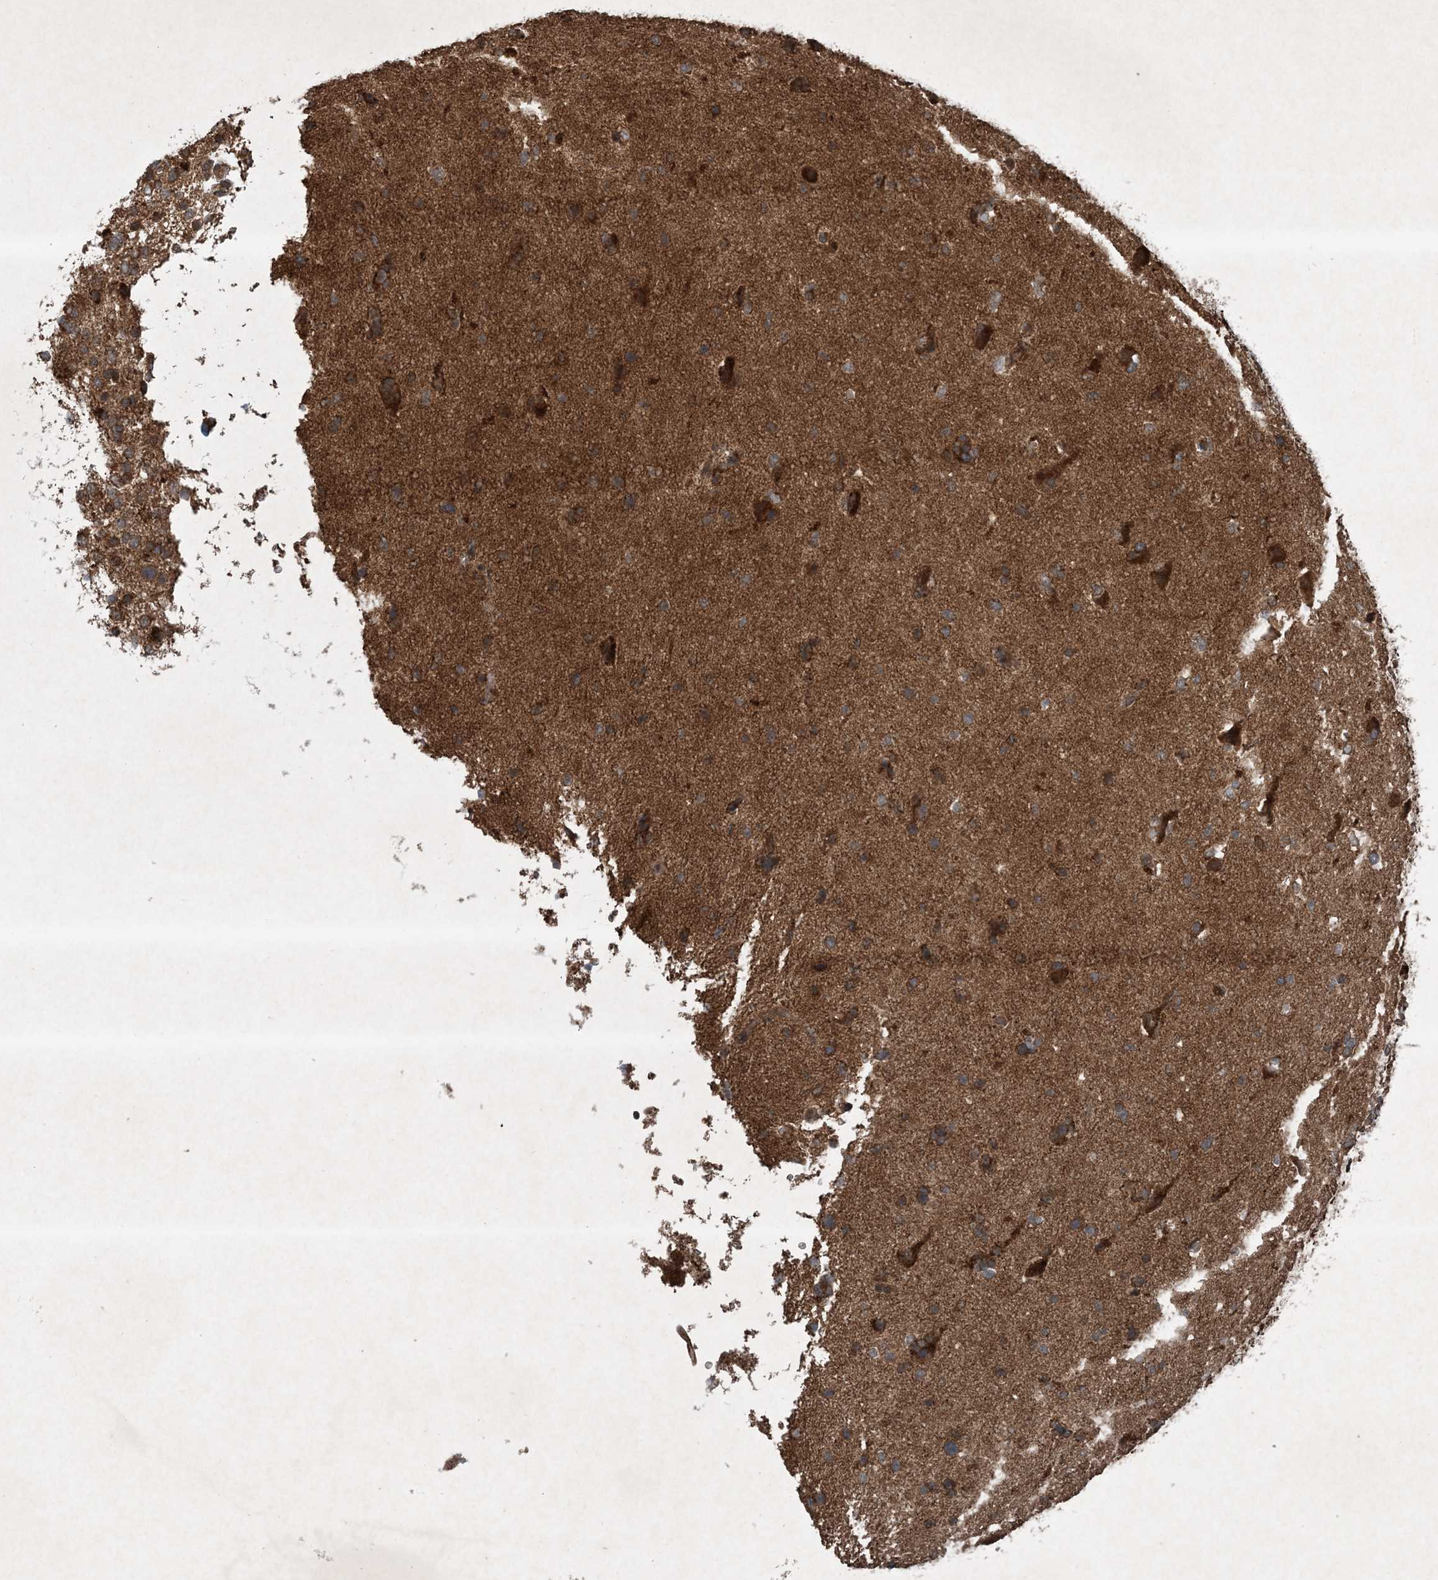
{"staining": {"intensity": "strong", "quantity": ">75%", "location": "cytoplasmic/membranous"}, "tissue": "glioma", "cell_type": "Tumor cells", "image_type": "cancer", "snomed": [{"axis": "morphology", "description": "Glioma, malignant, Low grade"}, {"axis": "topography", "description": "Brain"}], "caption": "The histopathology image displays a brown stain indicating the presence of a protein in the cytoplasmic/membranous of tumor cells in glioma.", "gene": "GNG5", "patient": {"sex": "female", "age": 37}}